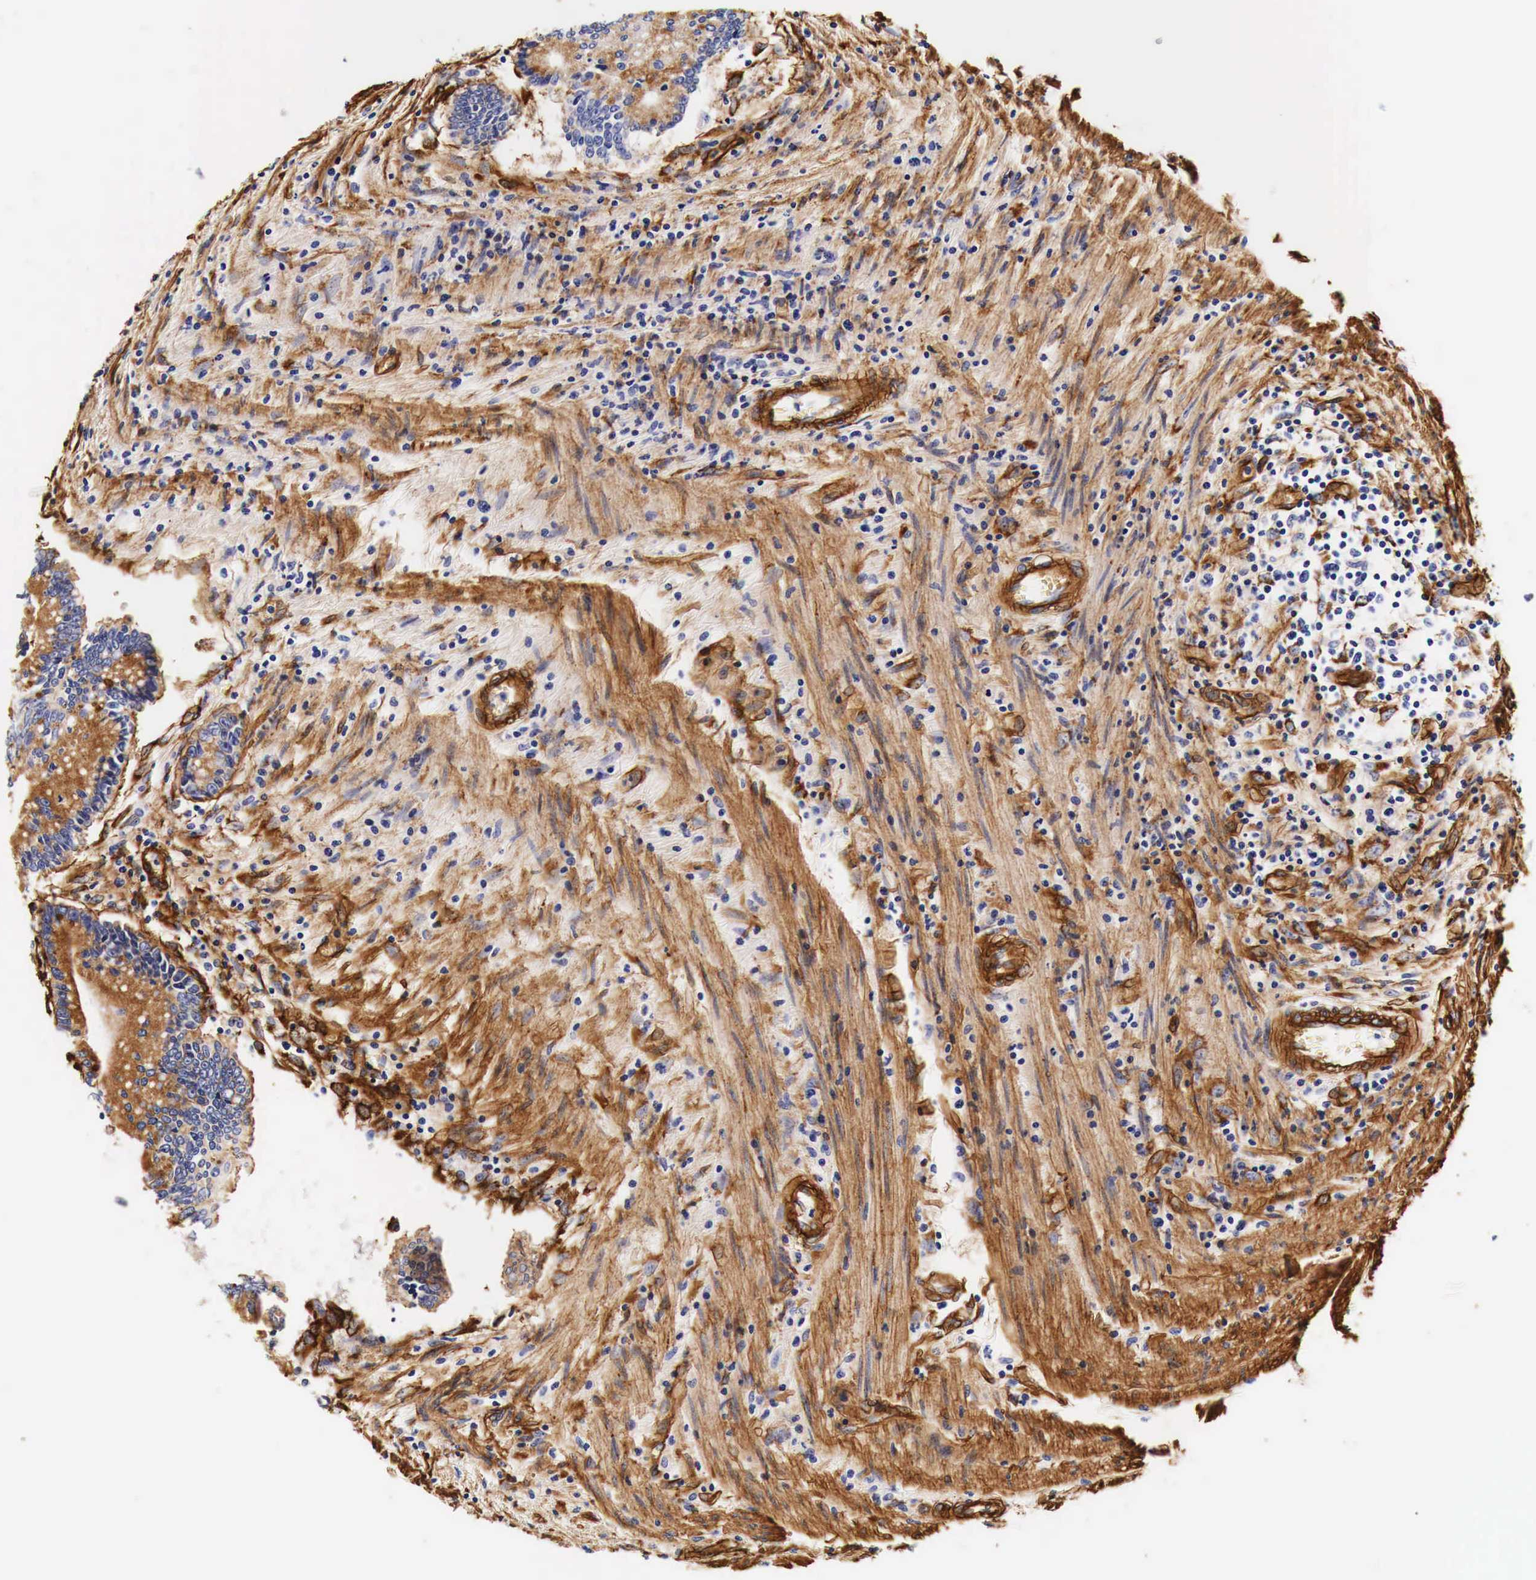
{"staining": {"intensity": "moderate", "quantity": "25%-75%", "location": "cytoplasmic/membranous"}, "tissue": "colorectal cancer", "cell_type": "Tumor cells", "image_type": "cancer", "snomed": [{"axis": "morphology", "description": "Adenocarcinoma, NOS"}, {"axis": "topography", "description": "Rectum"}], "caption": "Approximately 25%-75% of tumor cells in adenocarcinoma (colorectal) show moderate cytoplasmic/membranous protein positivity as visualized by brown immunohistochemical staining.", "gene": "LAMB2", "patient": {"sex": "female", "age": 81}}